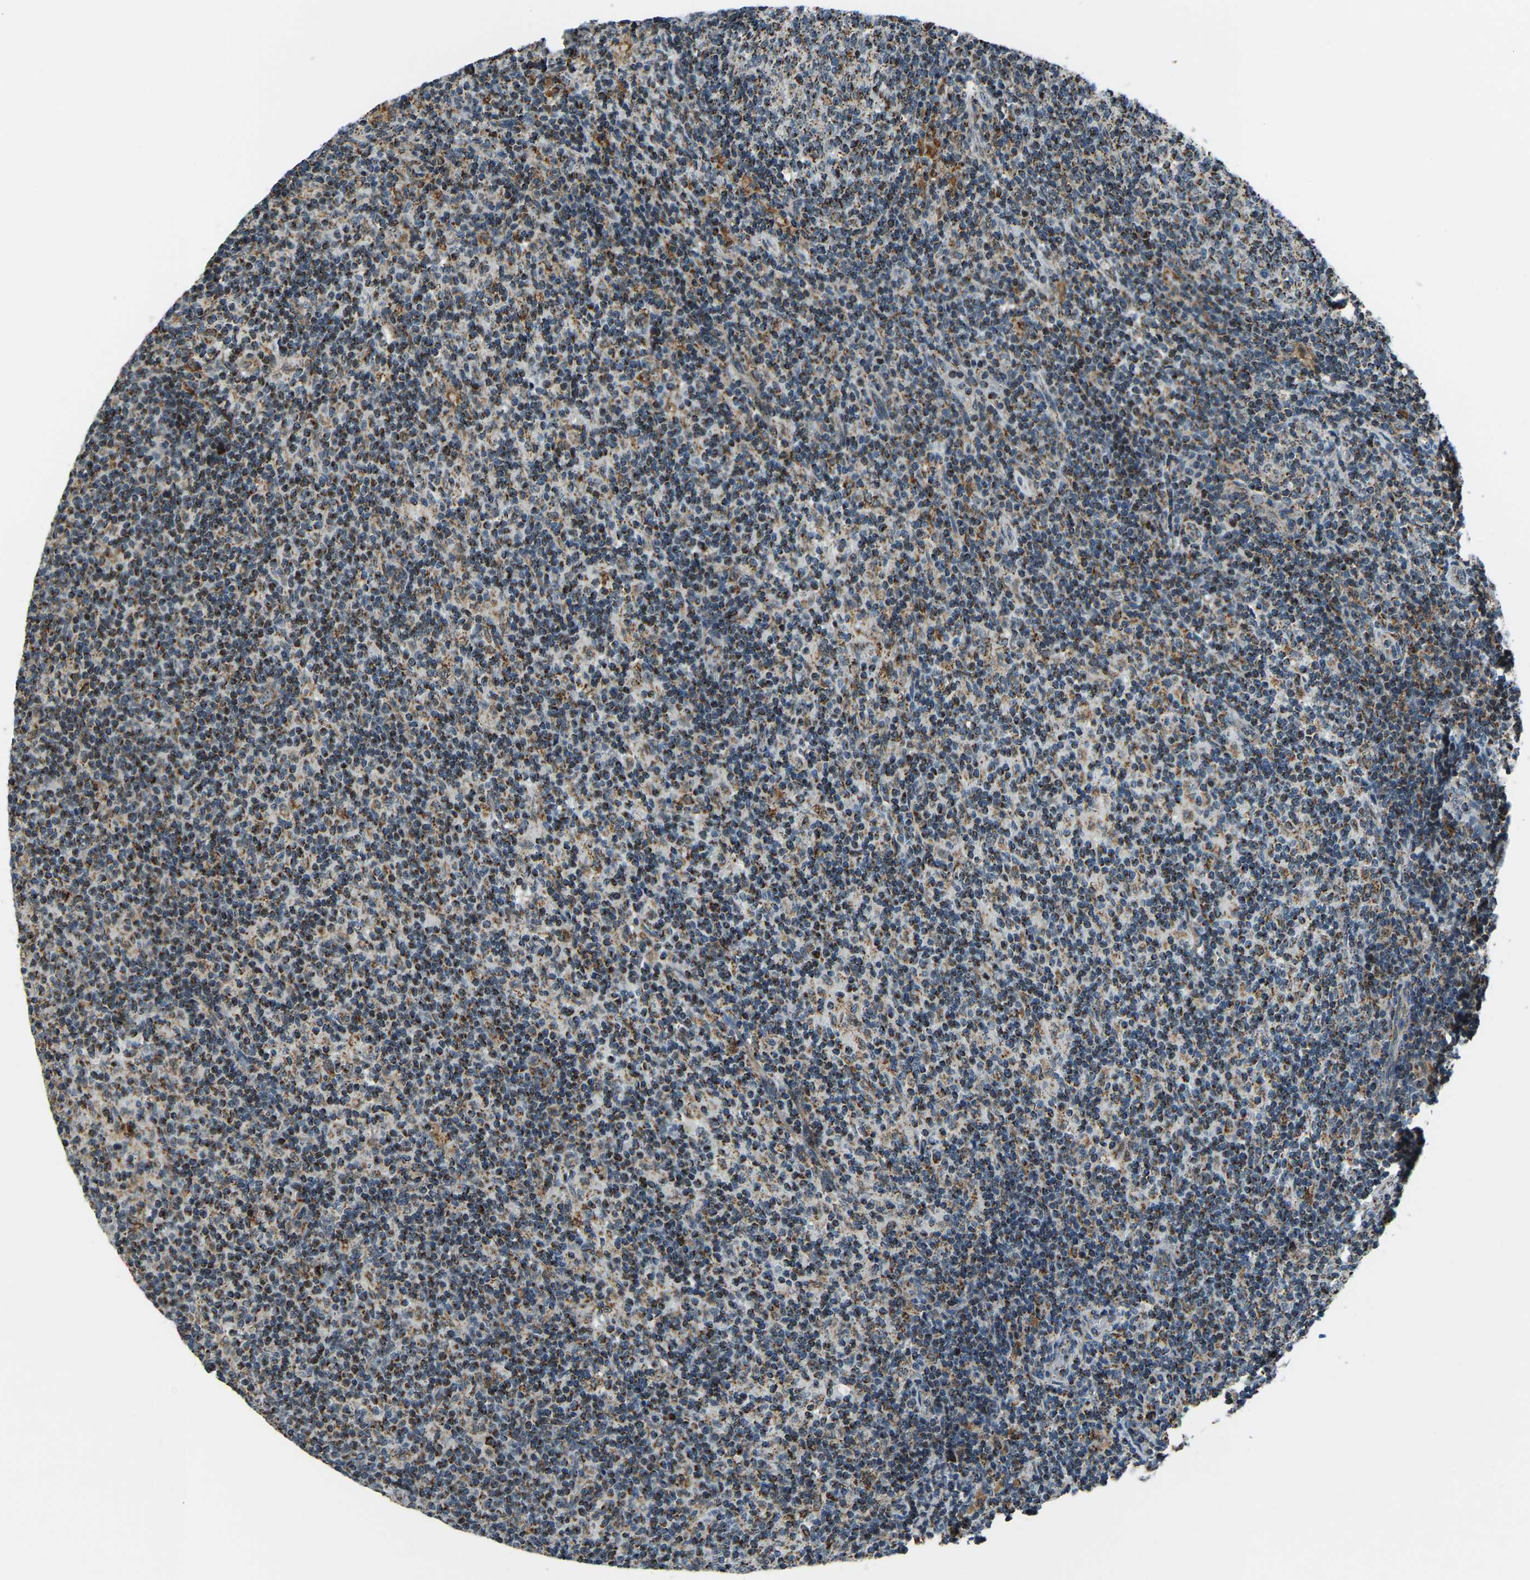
{"staining": {"intensity": "moderate", "quantity": "<25%", "location": "cytoplasmic/membranous"}, "tissue": "lymph node", "cell_type": "Germinal center cells", "image_type": "normal", "snomed": [{"axis": "morphology", "description": "Normal tissue, NOS"}, {"axis": "morphology", "description": "Inflammation, NOS"}, {"axis": "topography", "description": "Lymph node"}], "caption": "IHC photomicrograph of benign human lymph node stained for a protein (brown), which shows low levels of moderate cytoplasmic/membranous positivity in about <25% of germinal center cells.", "gene": "RBM33", "patient": {"sex": "male", "age": 55}}